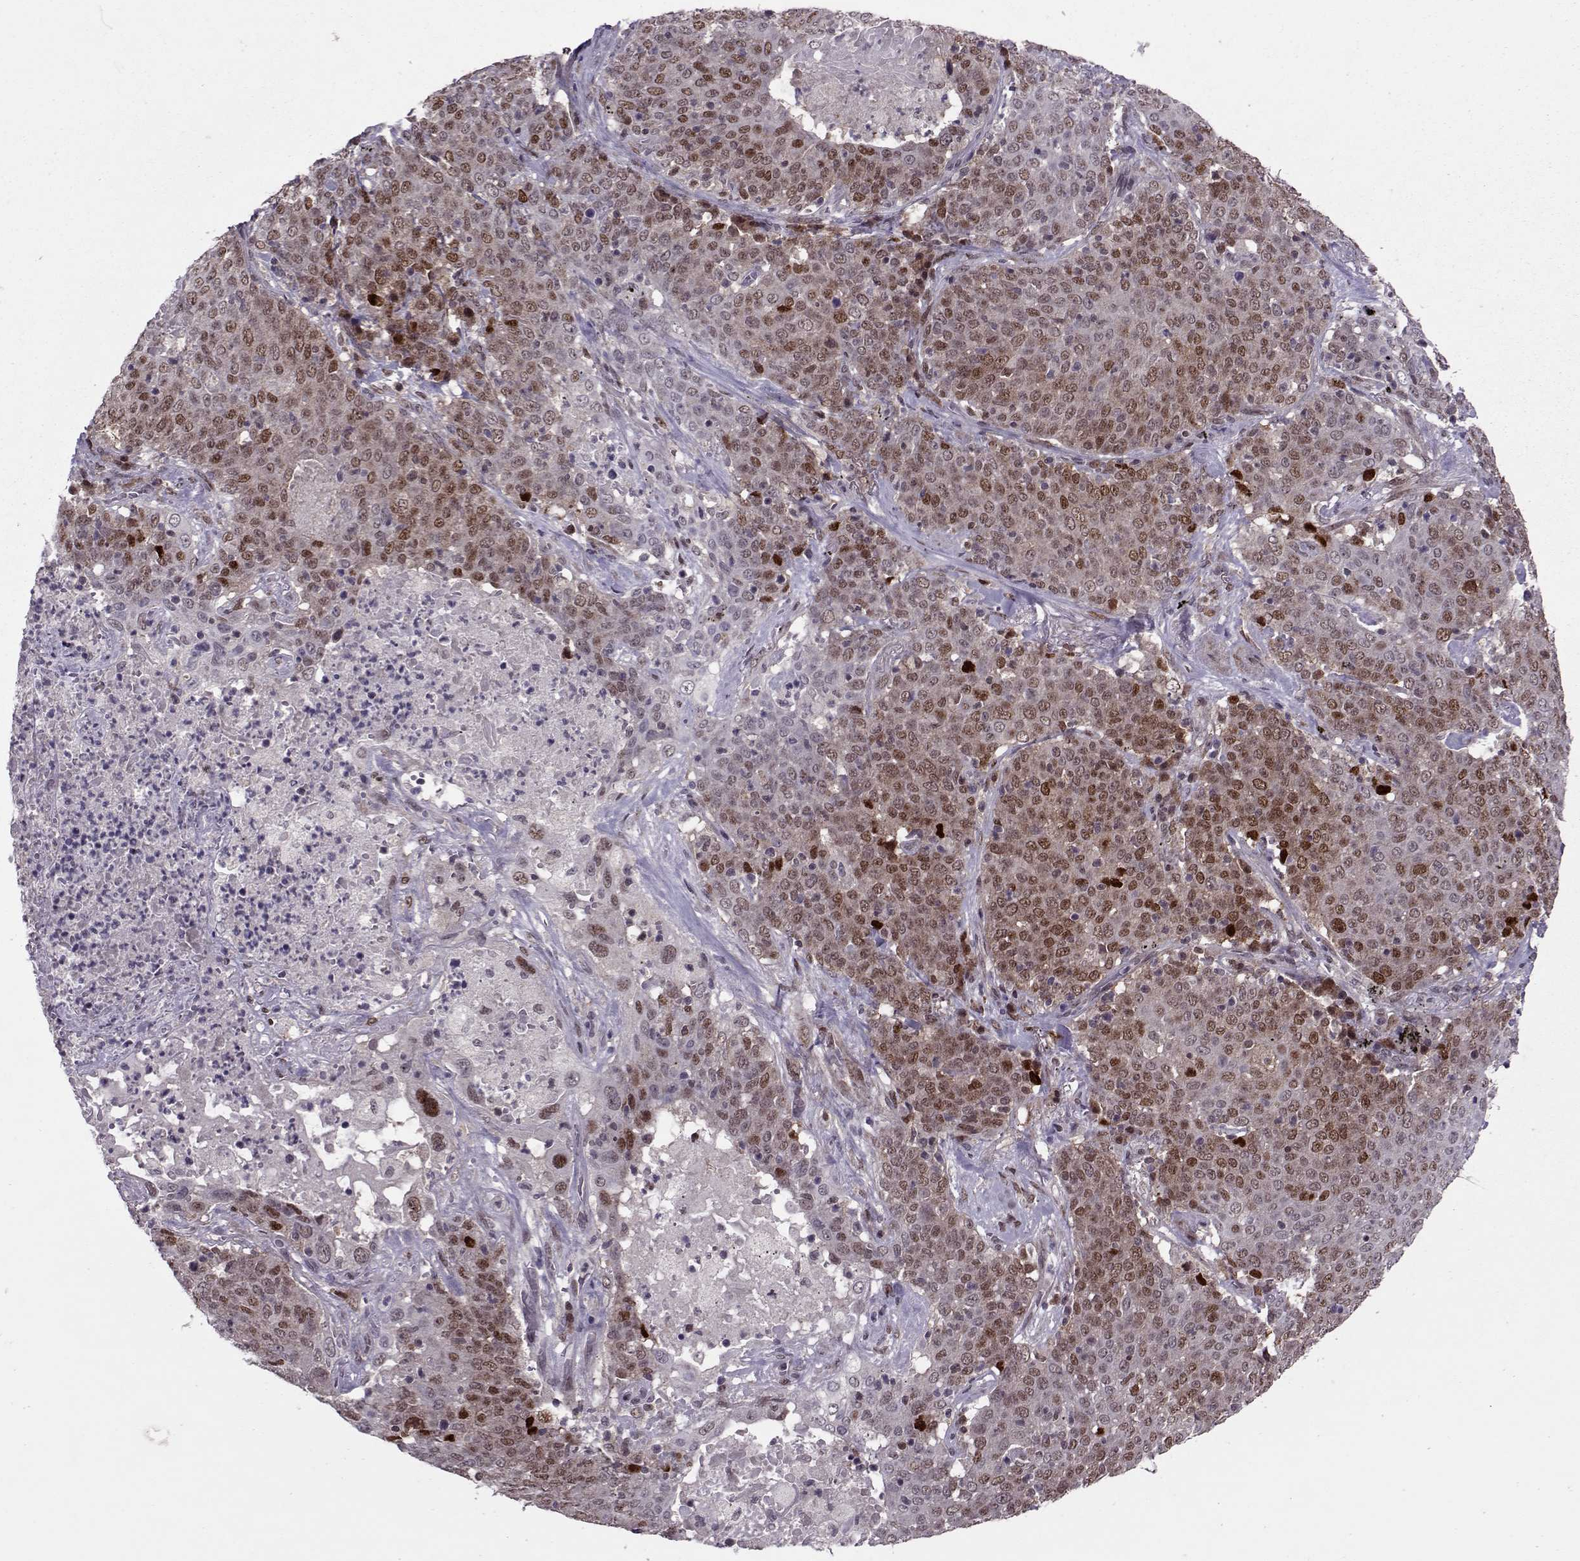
{"staining": {"intensity": "moderate", "quantity": "25%-75%", "location": "cytoplasmic/membranous,nuclear"}, "tissue": "lung cancer", "cell_type": "Tumor cells", "image_type": "cancer", "snomed": [{"axis": "morphology", "description": "Squamous cell carcinoma, NOS"}, {"axis": "topography", "description": "Lung"}], "caption": "Human squamous cell carcinoma (lung) stained with a protein marker reveals moderate staining in tumor cells.", "gene": "CDK4", "patient": {"sex": "male", "age": 82}}